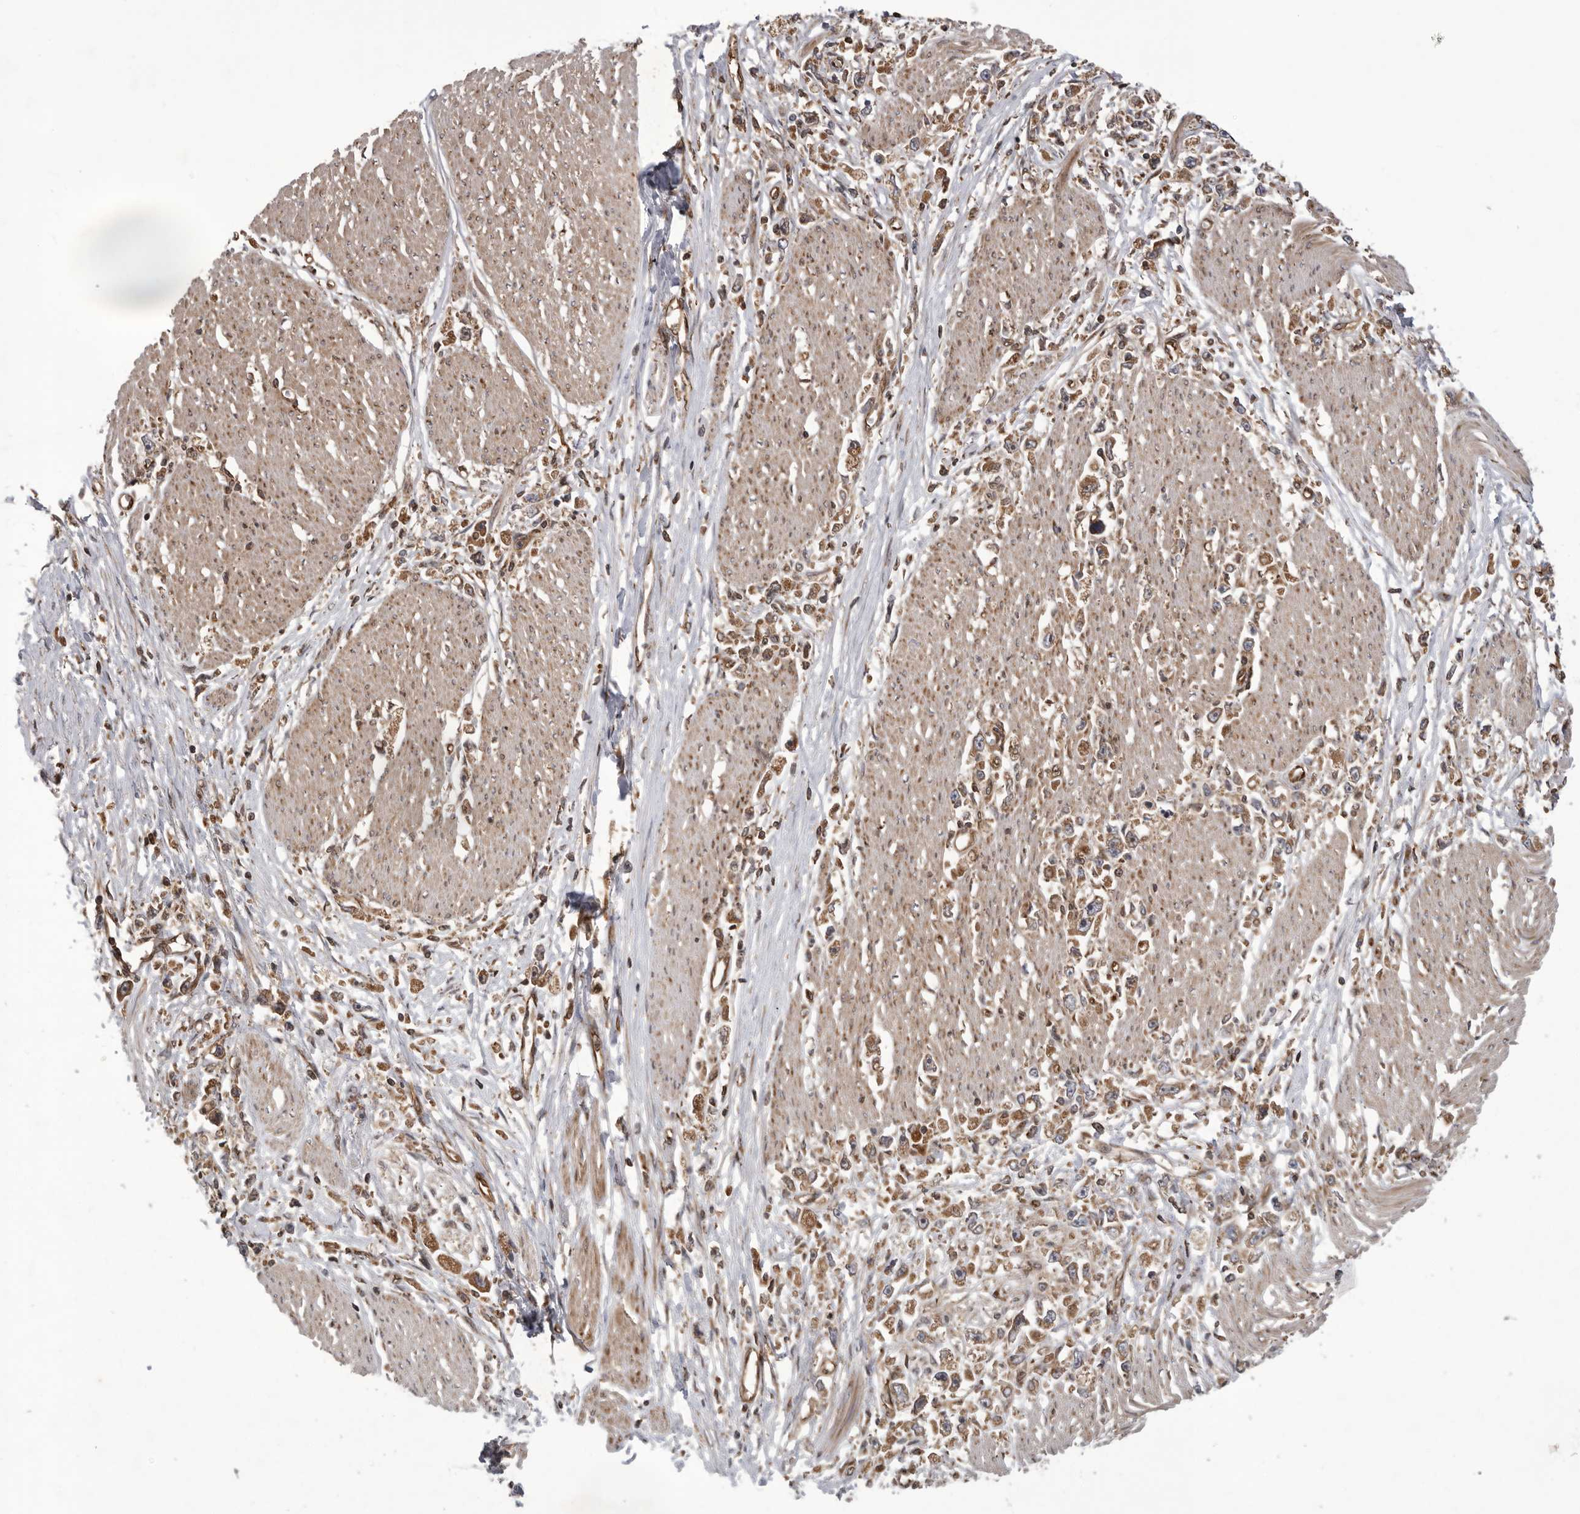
{"staining": {"intensity": "moderate", "quantity": ">75%", "location": "cytoplasmic/membranous"}, "tissue": "stomach cancer", "cell_type": "Tumor cells", "image_type": "cancer", "snomed": [{"axis": "morphology", "description": "Adenocarcinoma, NOS"}, {"axis": "topography", "description": "Stomach"}], "caption": "Moderate cytoplasmic/membranous positivity is appreciated in about >75% of tumor cells in stomach cancer (adenocarcinoma).", "gene": "DHDDS", "patient": {"sex": "female", "age": 59}}